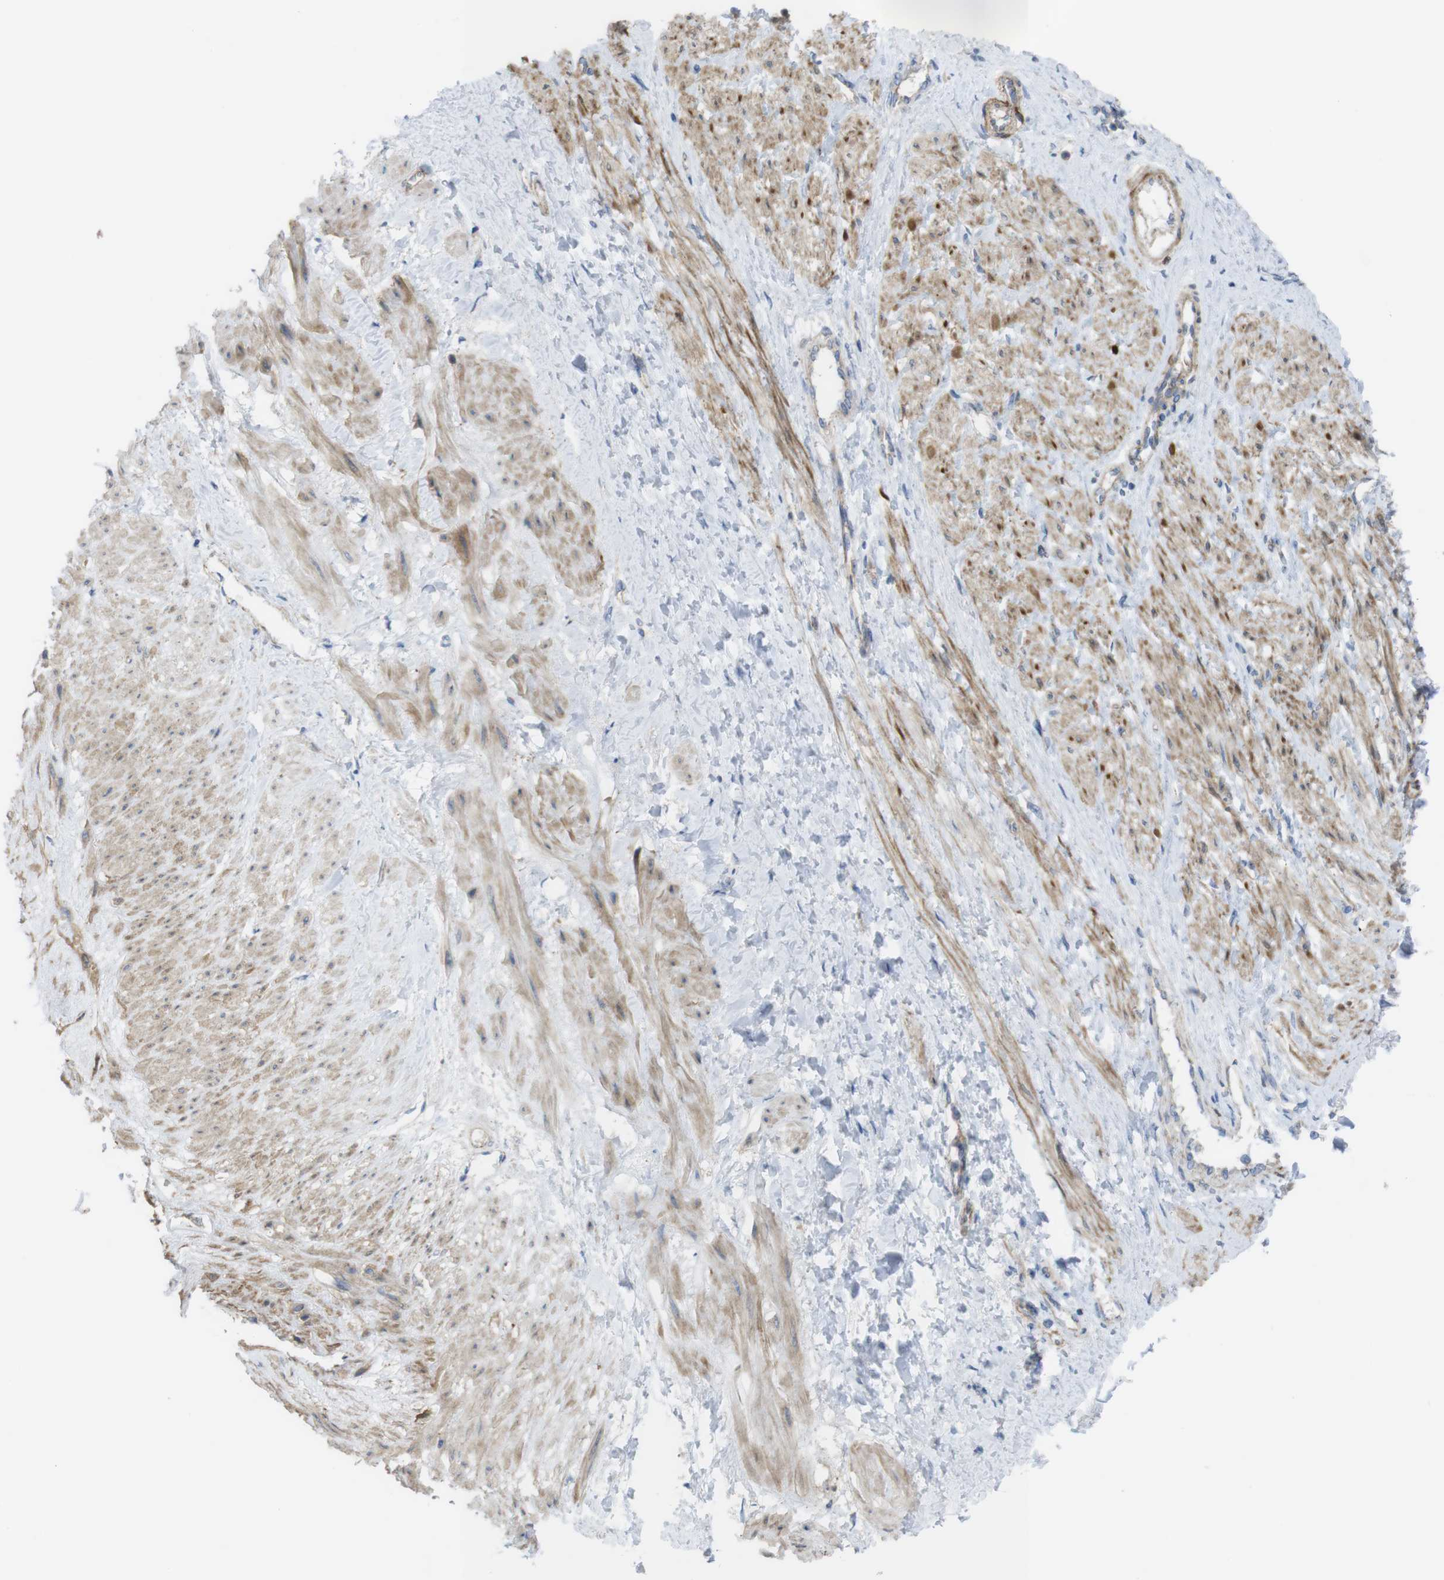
{"staining": {"intensity": "weak", "quantity": "25%-75%", "location": "cytoplasmic/membranous"}, "tissue": "smooth muscle", "cell_type": "Smooth muscle cells", "image_type": "normal", "snomed": [{"axis": "morphology", "description": "Normal tissue, NOS"}, {"axis": "topography", "description": "Smooth muscle"}, {"axis": "topography", "description": "Uterus"}], "caption": "The immunohistochemical stain shows weak cytoplasmic/membranous expression in smooth muscle cells of benign smooth muscle. (Stains: DAB in brown, nuclei in blue, Microscopy: brightfield microscopy at high magnification).", "gene": "PREX2", "patient": {"sex": "female", "age": 39}}